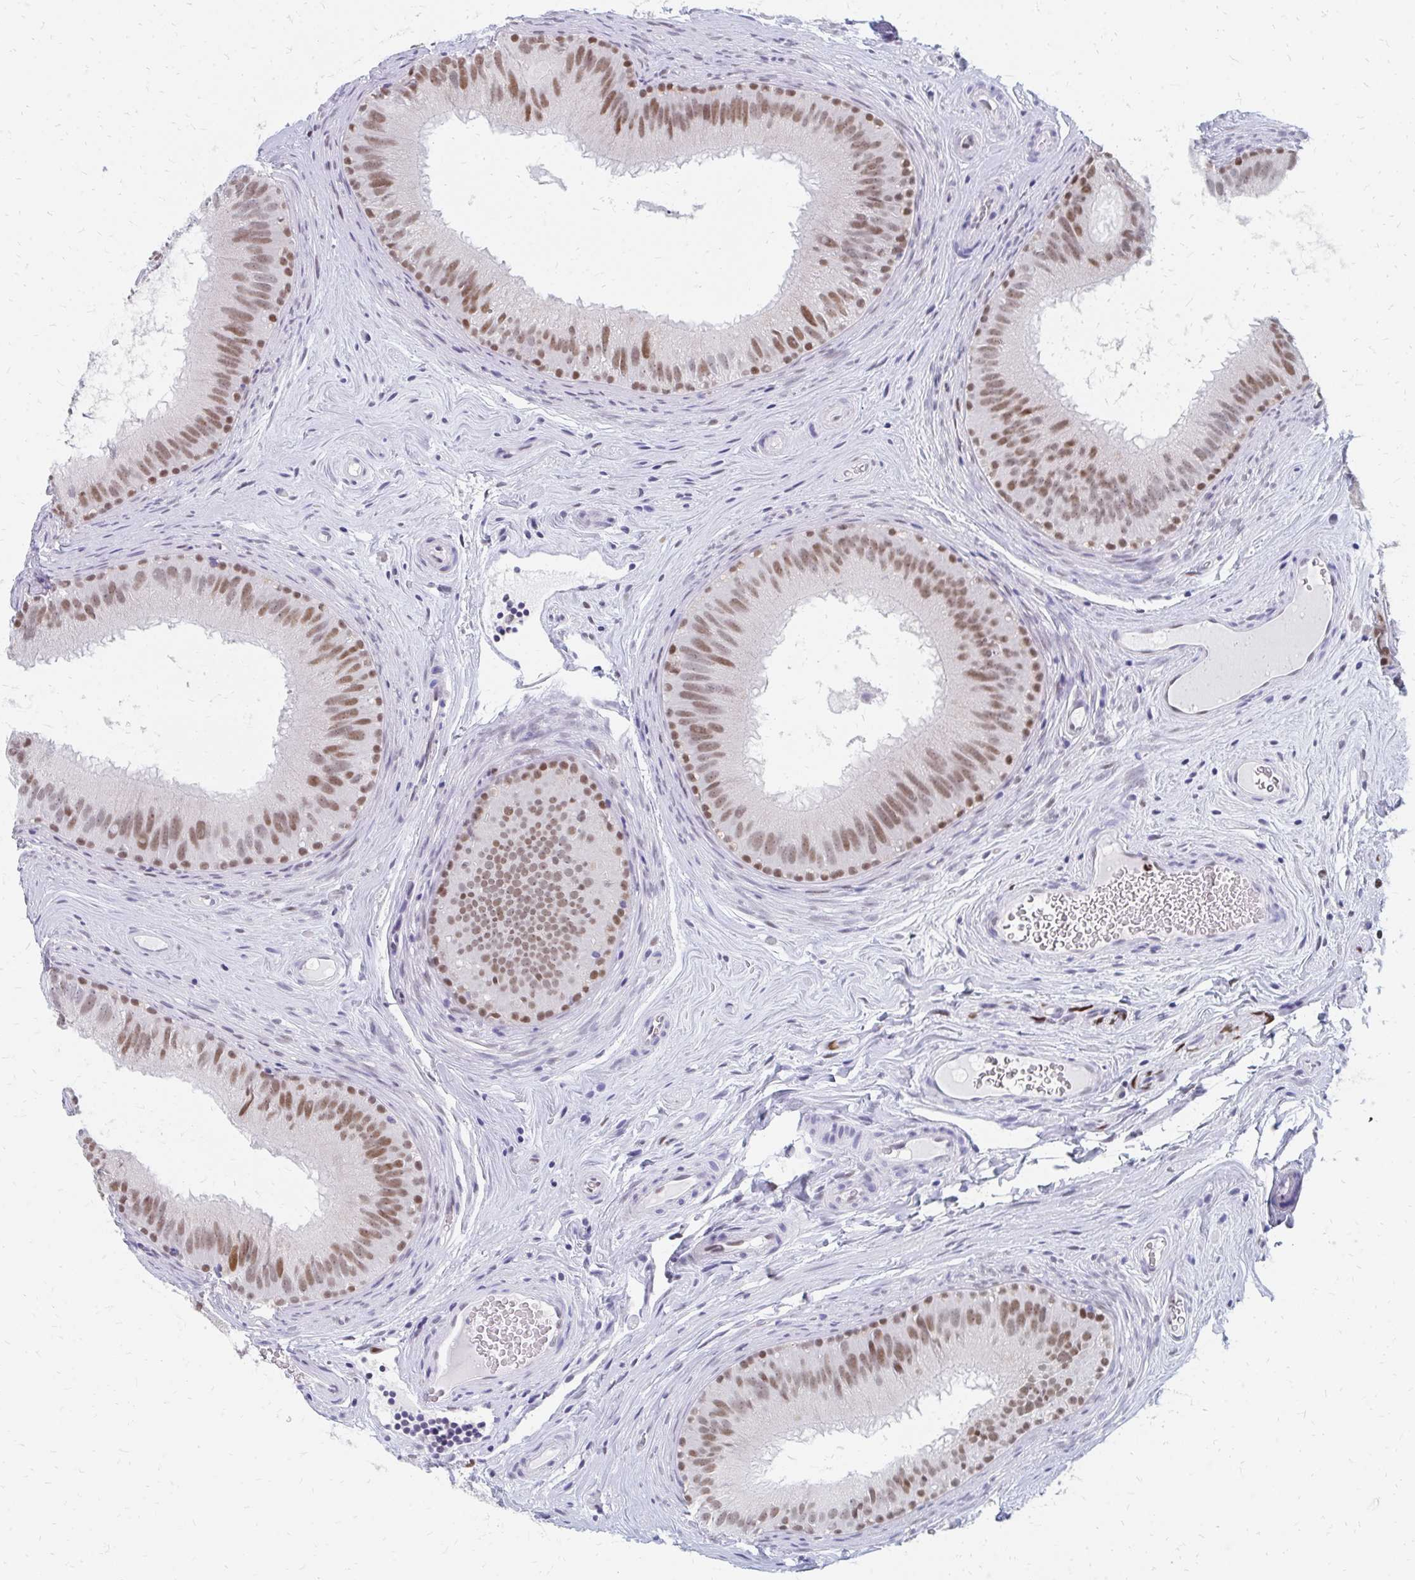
{"staining": {"intensity": "moderate", "quantity": ">75%", "location": "nuclear"}, "tissue": "epididymis", "cell_type": "Glandular cells", "image_type": "normal", "snomed": [{"axis": "morphology", "description": "Normal tissue, NOS"}, {"axis": "topography", "description": "Epididymis"}], "caption": "Brown immunohistochemical staining in benign human epididymis exhibits moderate nuclear expression in approximately >75% of glandular cells.", "gene": "PLK3", "patient": {"sex": "male", "age": 44}}